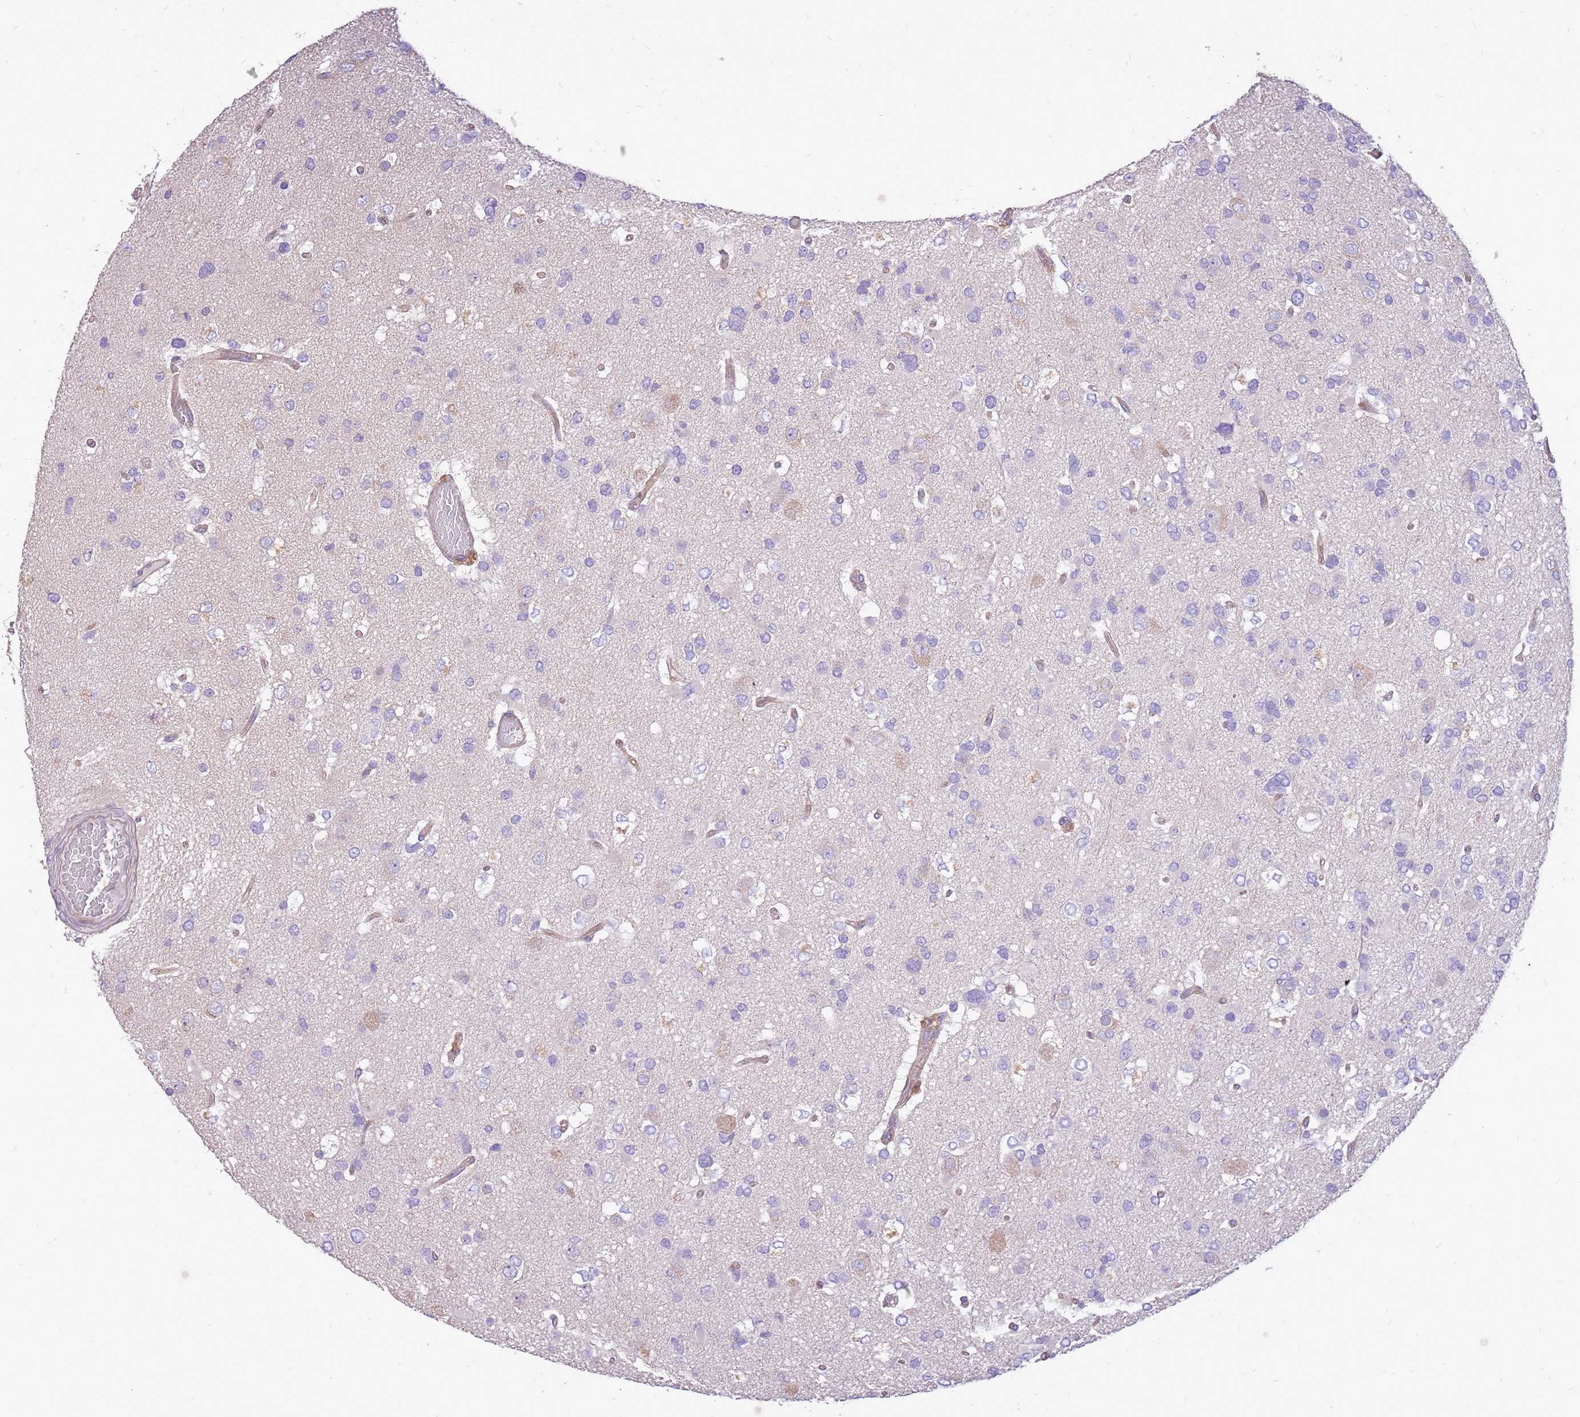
{"staining": {"intensity": "negative", "quantity": "none", "location": "none"}, "tissue": "glioma", "cell_type": "Tumor cells", "image_type": "cancer", "snomed": [{"axis": "morphology", "description": "Glioma, malignant, High grade"}, {"axis": "topography", "description": "Brain"}], "caption": "The image exhibits no significant staining in tumor cells of malignant high-grade glioma.", "gene": "WASHC4", "patient": {"sex": "male", "age": 53}}